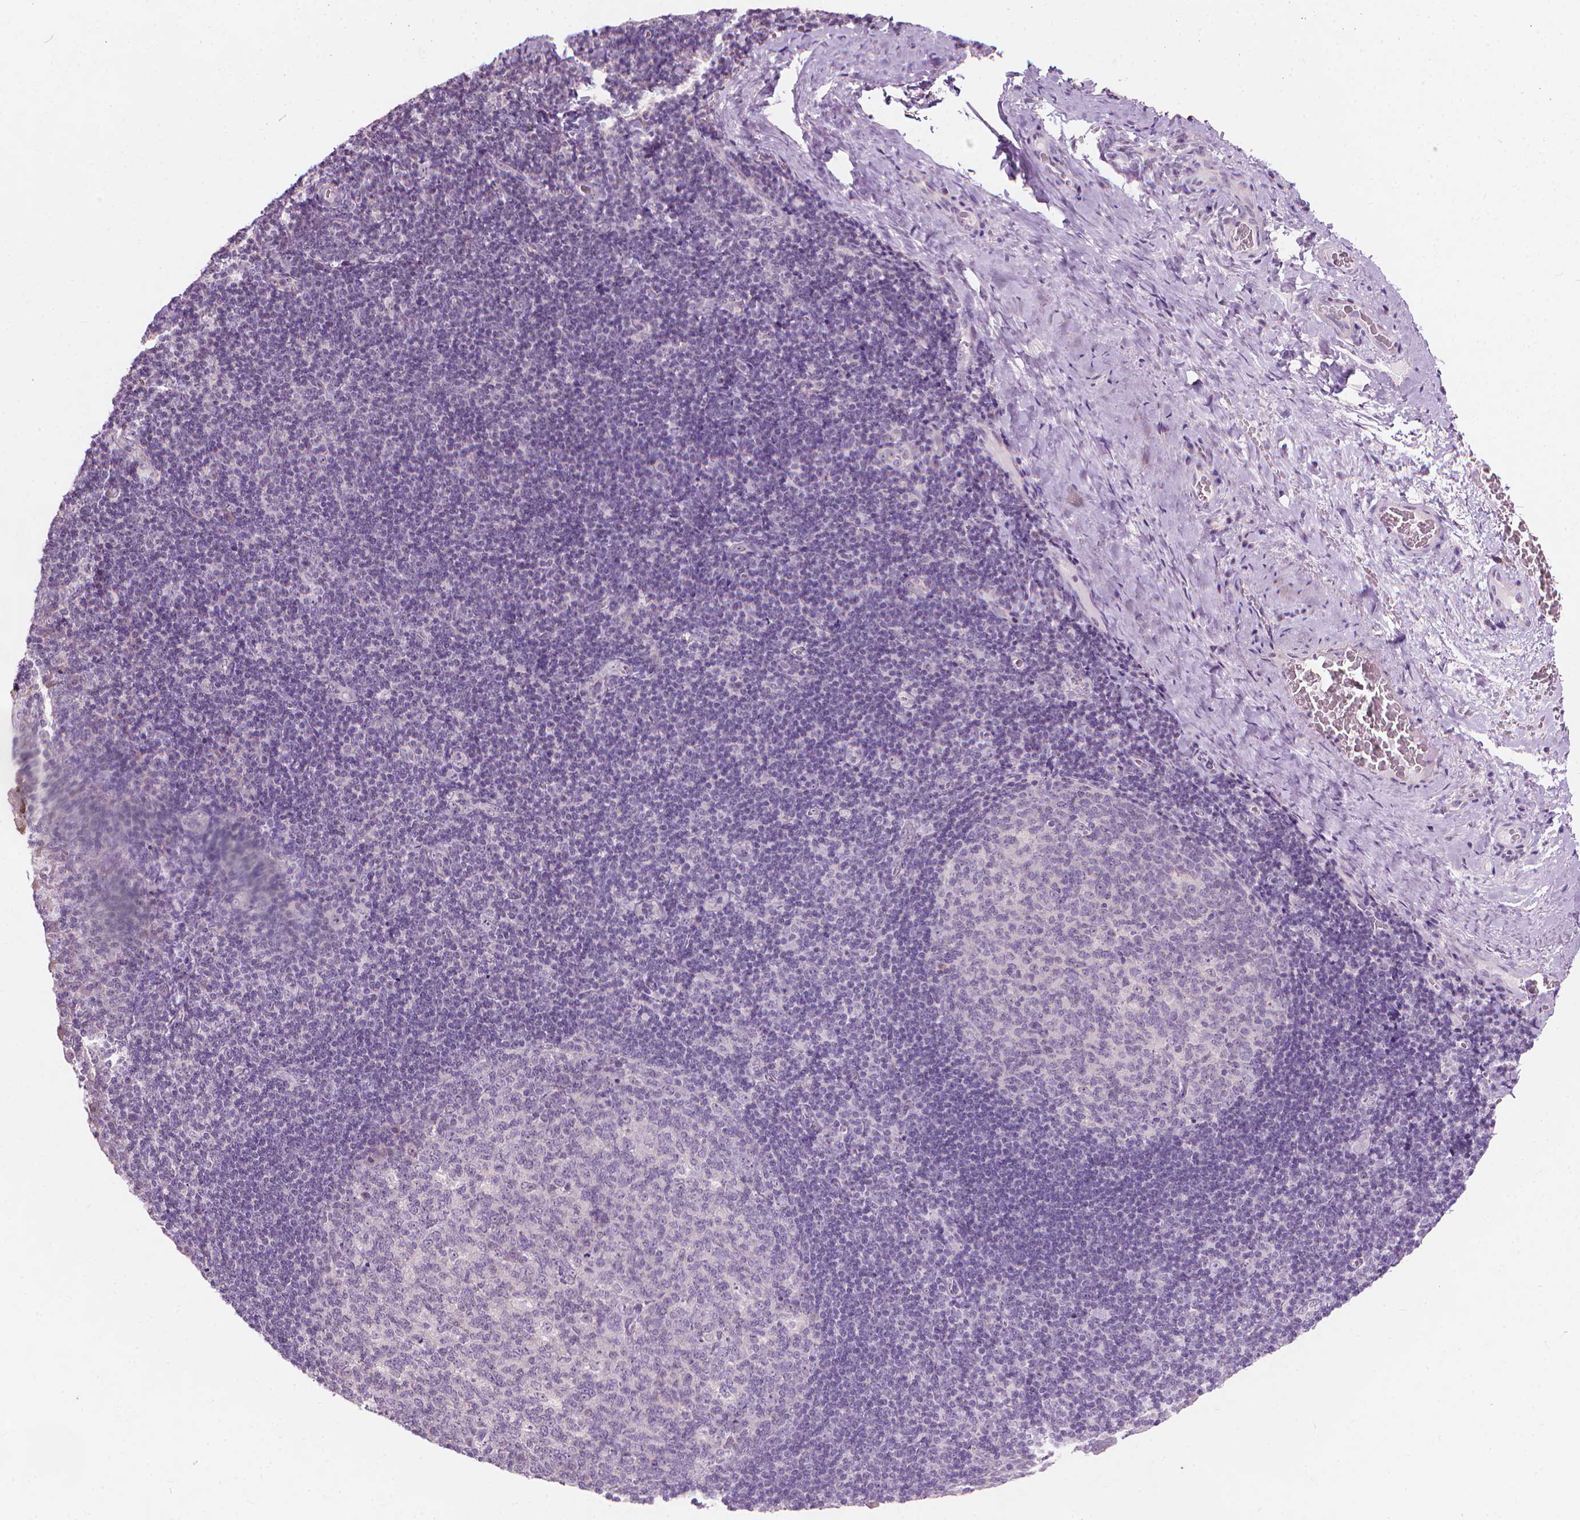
{"staining": {"intensity": "negative", "quantity": "none", "location": "none"}, "tissue": "tonsil", "cell_type": "Germinal center cells", "image_type": "normal", "snomed": [{"axis": "morphology", "description": "Normal tissue, NOS"}, {"axis": "morphology", "description": "Inflammation, NOS"}, {"axis": "topography", "description": "Tonsil"}], "caption": "Tonsil stained for a protein using immunohistochemistry (IHC) exhibits no staining germinal center cells.", "gene": "GPRC5A", "patient": {"sex": "female", "age": 31}}